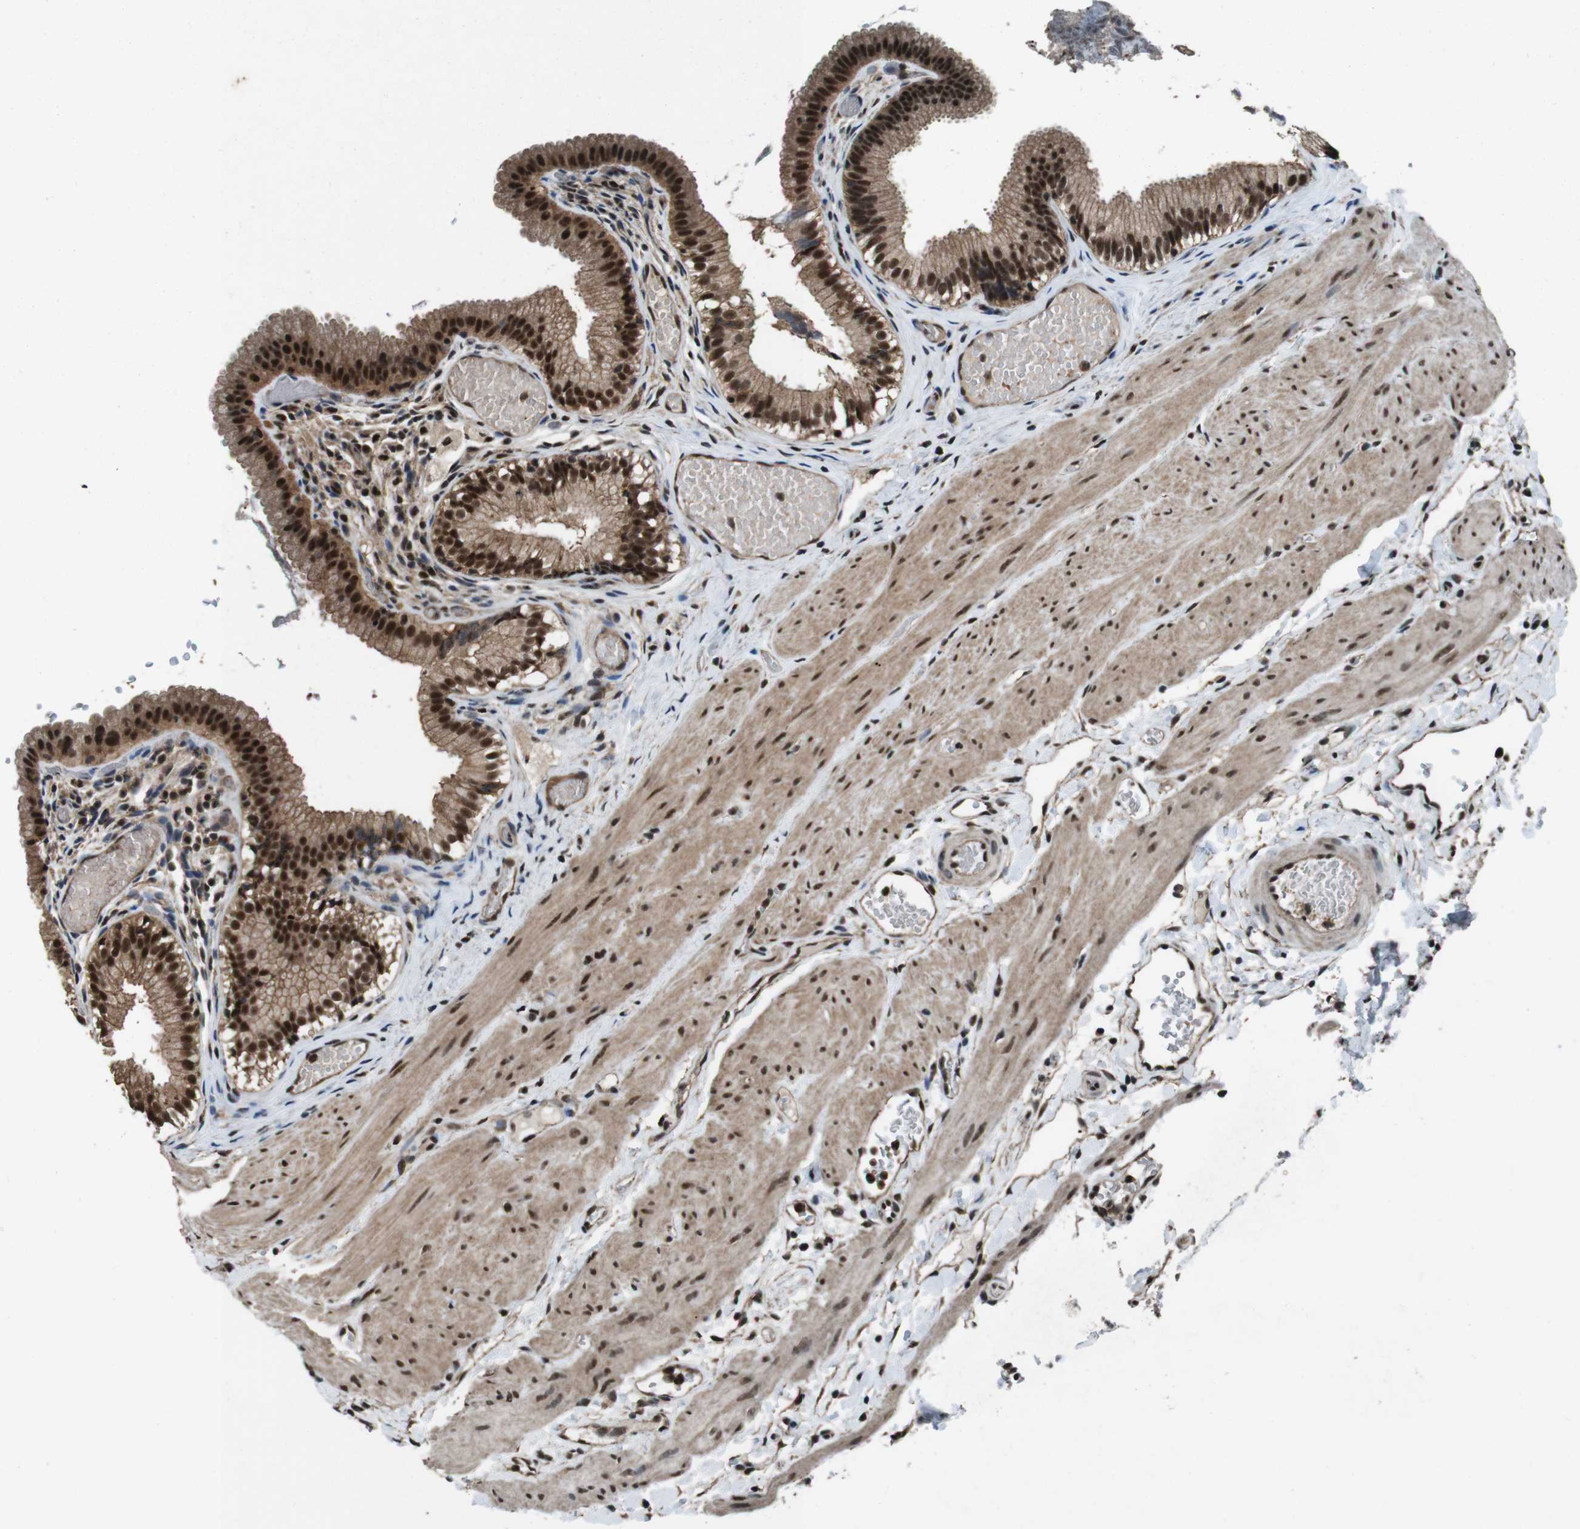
{"staining": {"intensity": "strong", "quantity": ">75%", "location": "cytoplasmic/membranous,nuclear"}, "tissue": "gallbladder", "cell_type": "Glandular cells", "image_type": "normal", "snomed": [{"axis": "morphology", "description": "Normal tissue, NOS"}, {"axis": "topography", "description": "Gallbladder"}], "caption": "This image displays normal gallbladder stained with immunohistochemistry to label a protein in brown. The cytoplasmic/membranous,nuclear of glandular cells show strong positivity for the protein. Nuclei are counter-stained blue.", "gene": "NR4A2", "patient": {"sex": "female", "age": 26}}